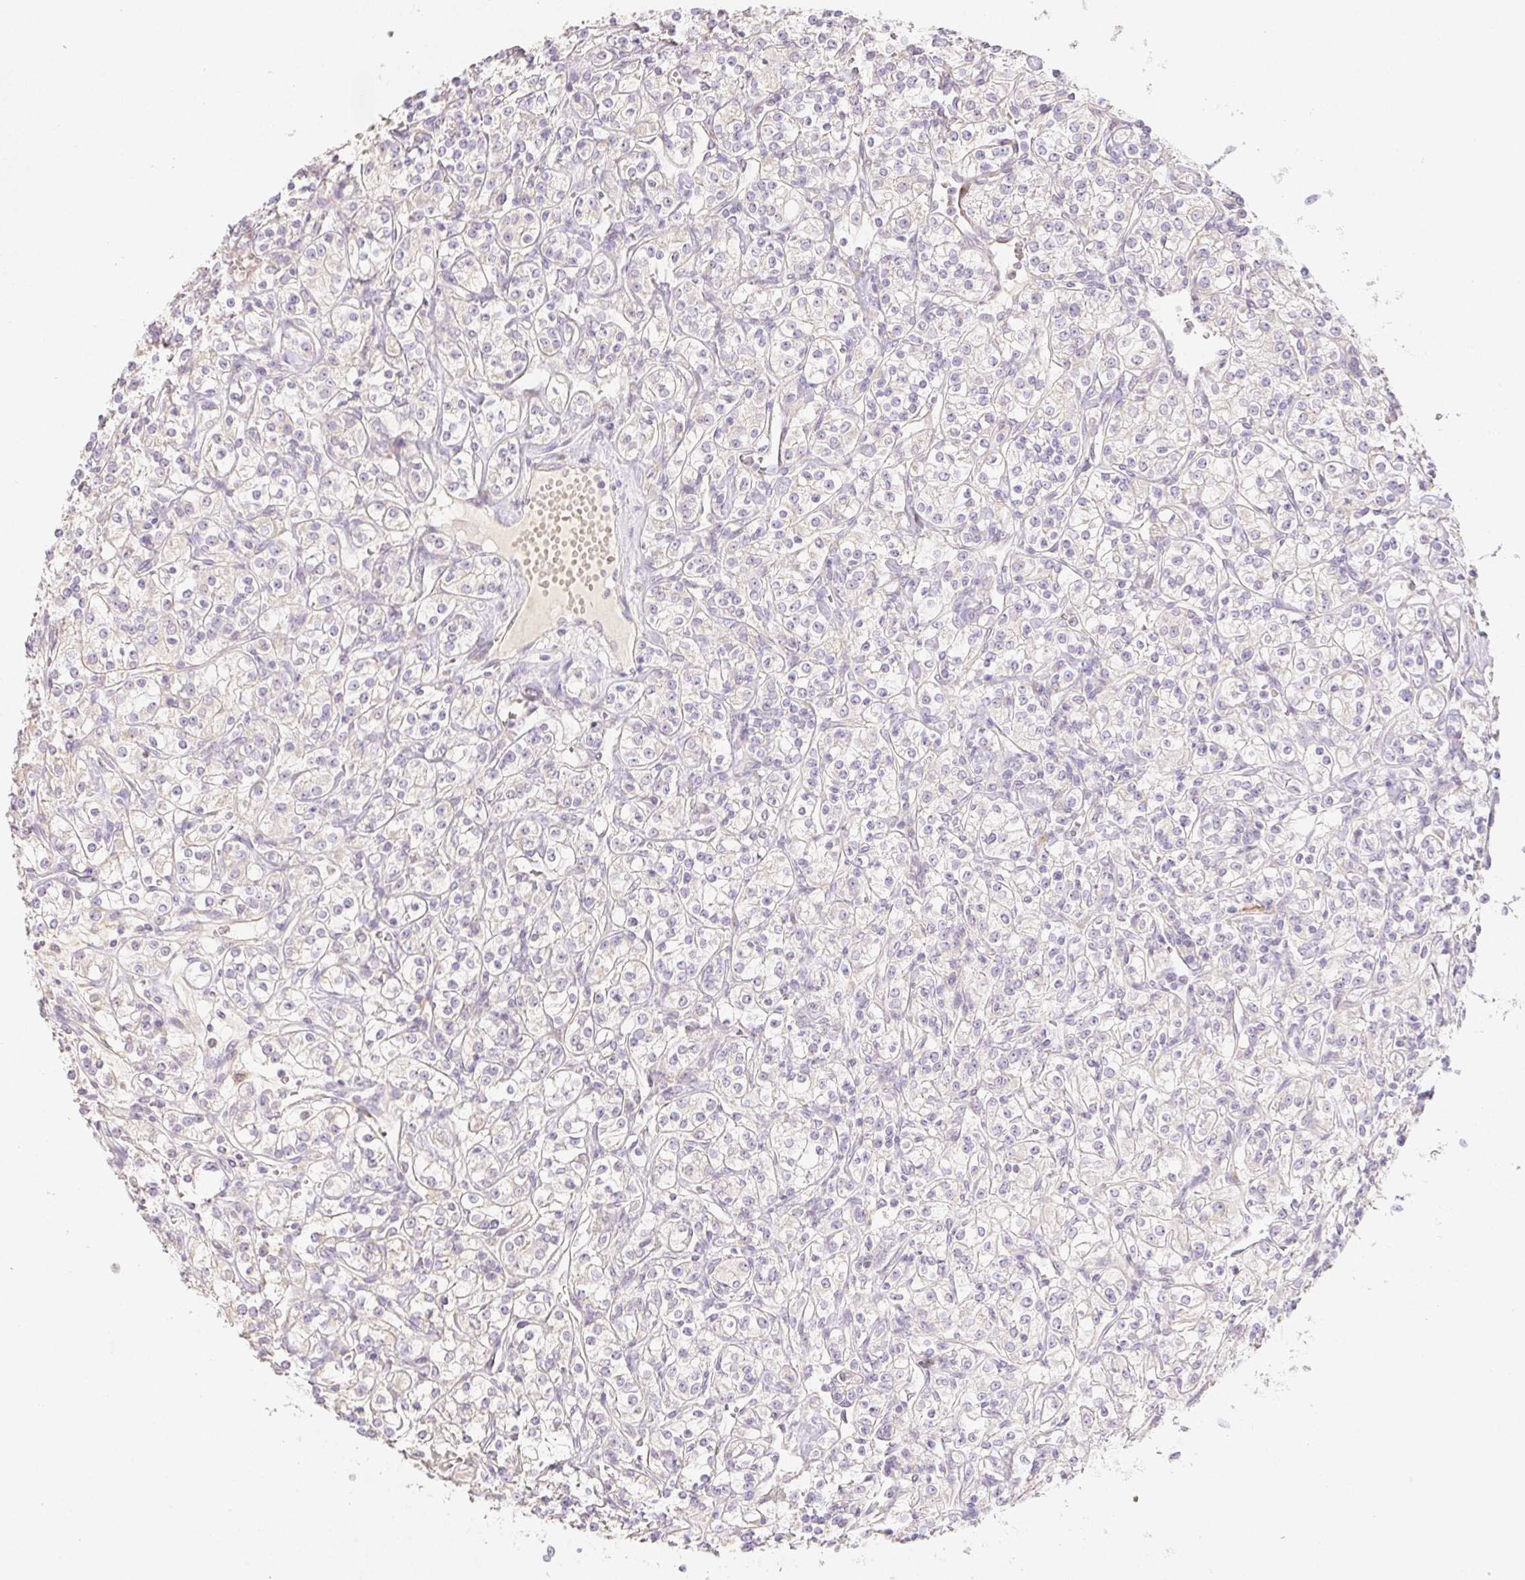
{"staining": {"intensity": "negative", "quantity": "none", "location": "none"}, "tissue": "renal cancer", "cell_type": "Tumor cells", "image_type": "cancer", "snomed": [{"axis": "morphology", "description": "Adenocarcinoma, NOS"}, {"axis": "topography", "description": "Kidney"}], "caption": "A micrograph of human adenocarcinoma (renal) is negative for staining in tumor cells. (DAB (3,3'-diaminobenzidine) IHC visualized using brightfield microscopy, high magnification).", "gene": "ACVR1B", "patient": {"sex": "male", "age": 77}}